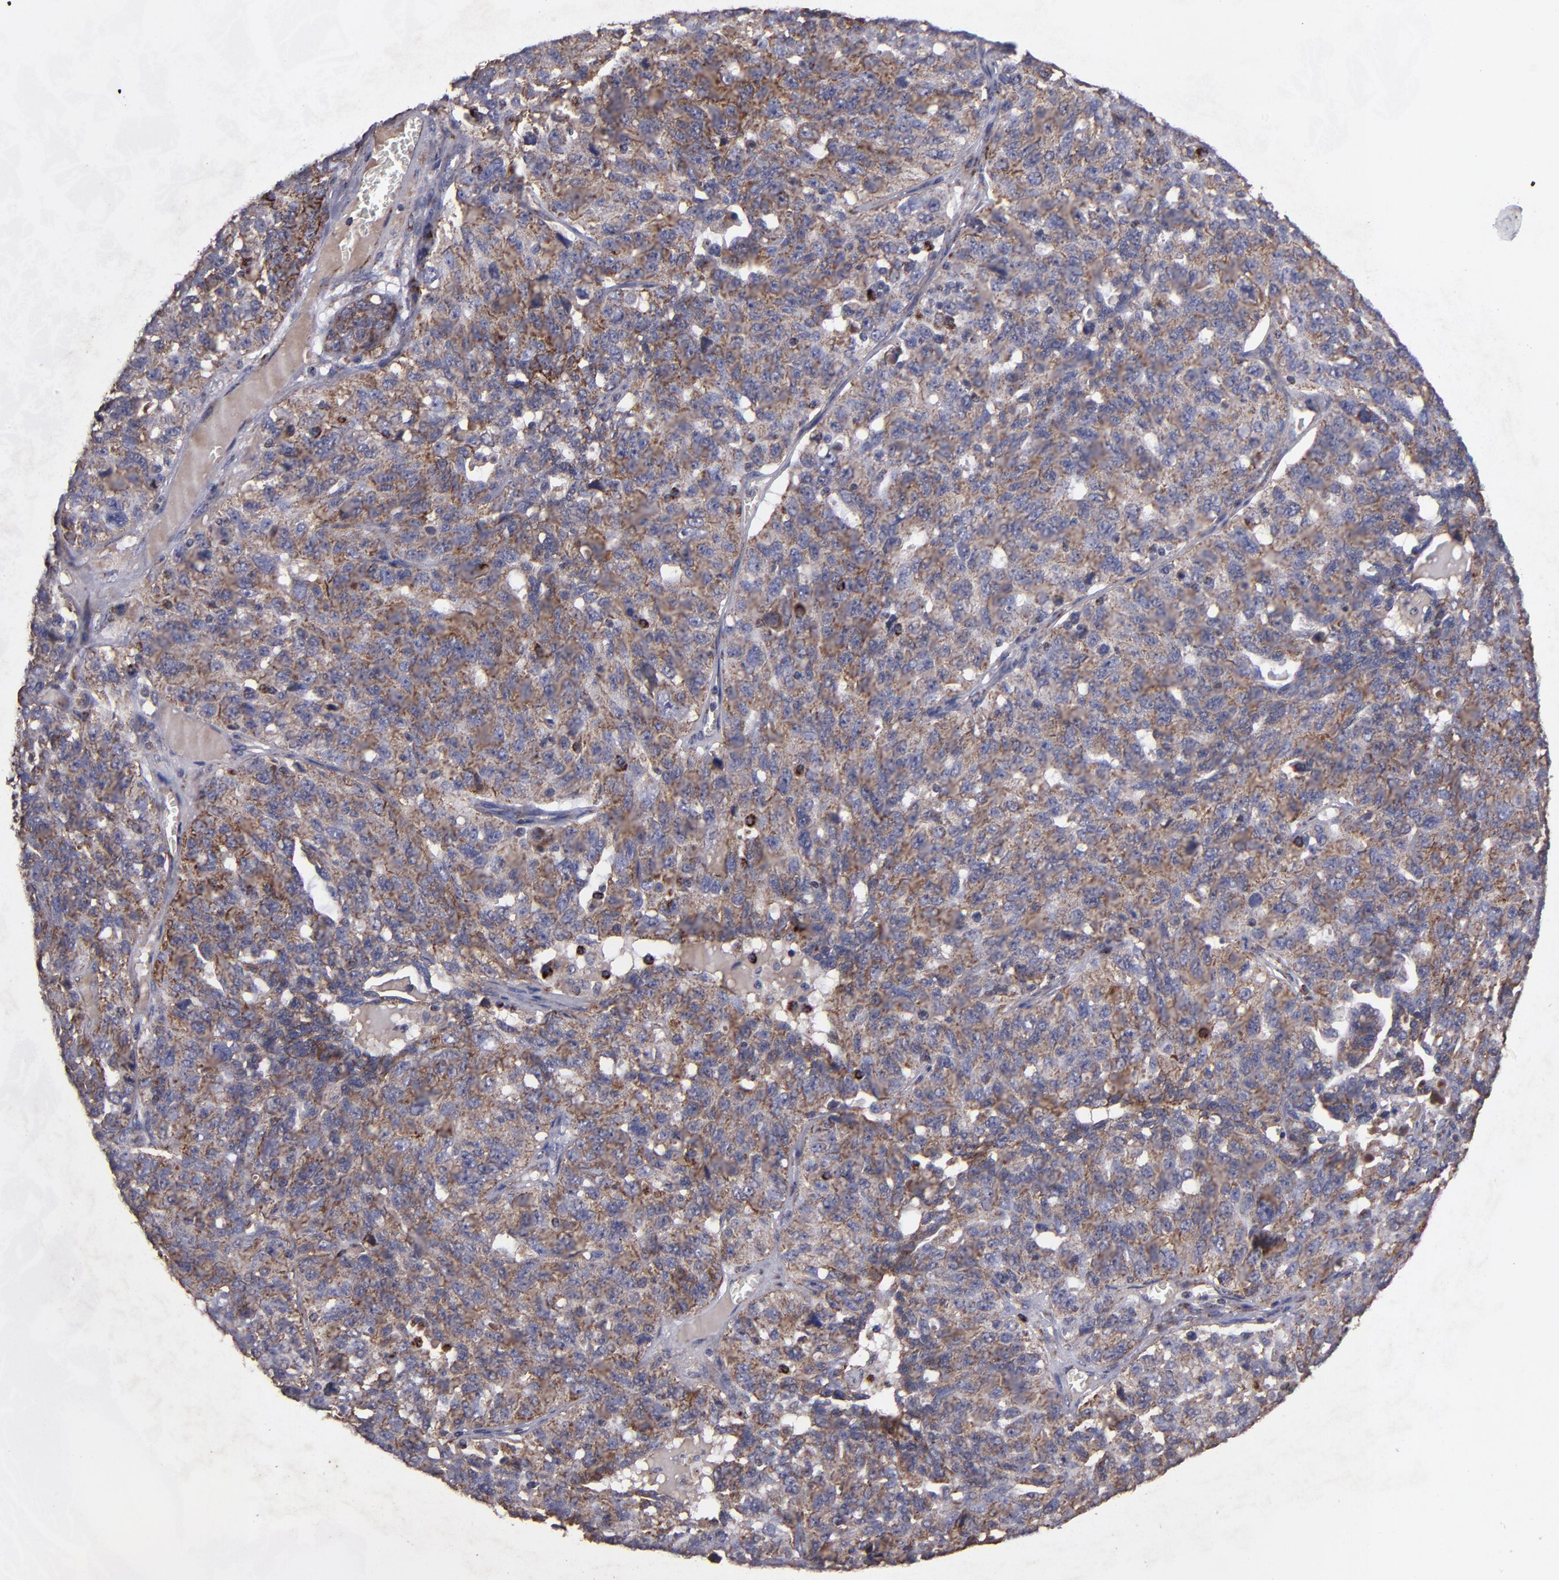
{"staining": {"intensity": "moderate", "quantity": ">75%", "location": "cytoplasmic/membranous"}, "tissue": "ovarian cancer", "cell_type": "Tumor cells", "image_type": "cancer", "snomed": [{"axis": "morphology", "description": "Cystadenocarcinoma, serous, NOS"}, {"axis": "topography", "description": "Ovary"}], "caption": "There is medium levels of moderate cytoplasmic/membranous positivity in tumor cells of serous cystadenocarcinoma (ovarian), as demonstrated by immunohistochemical staining (brown color).", "gene": "TIMM9", "patient": {"sex": "female", "age": 71}}